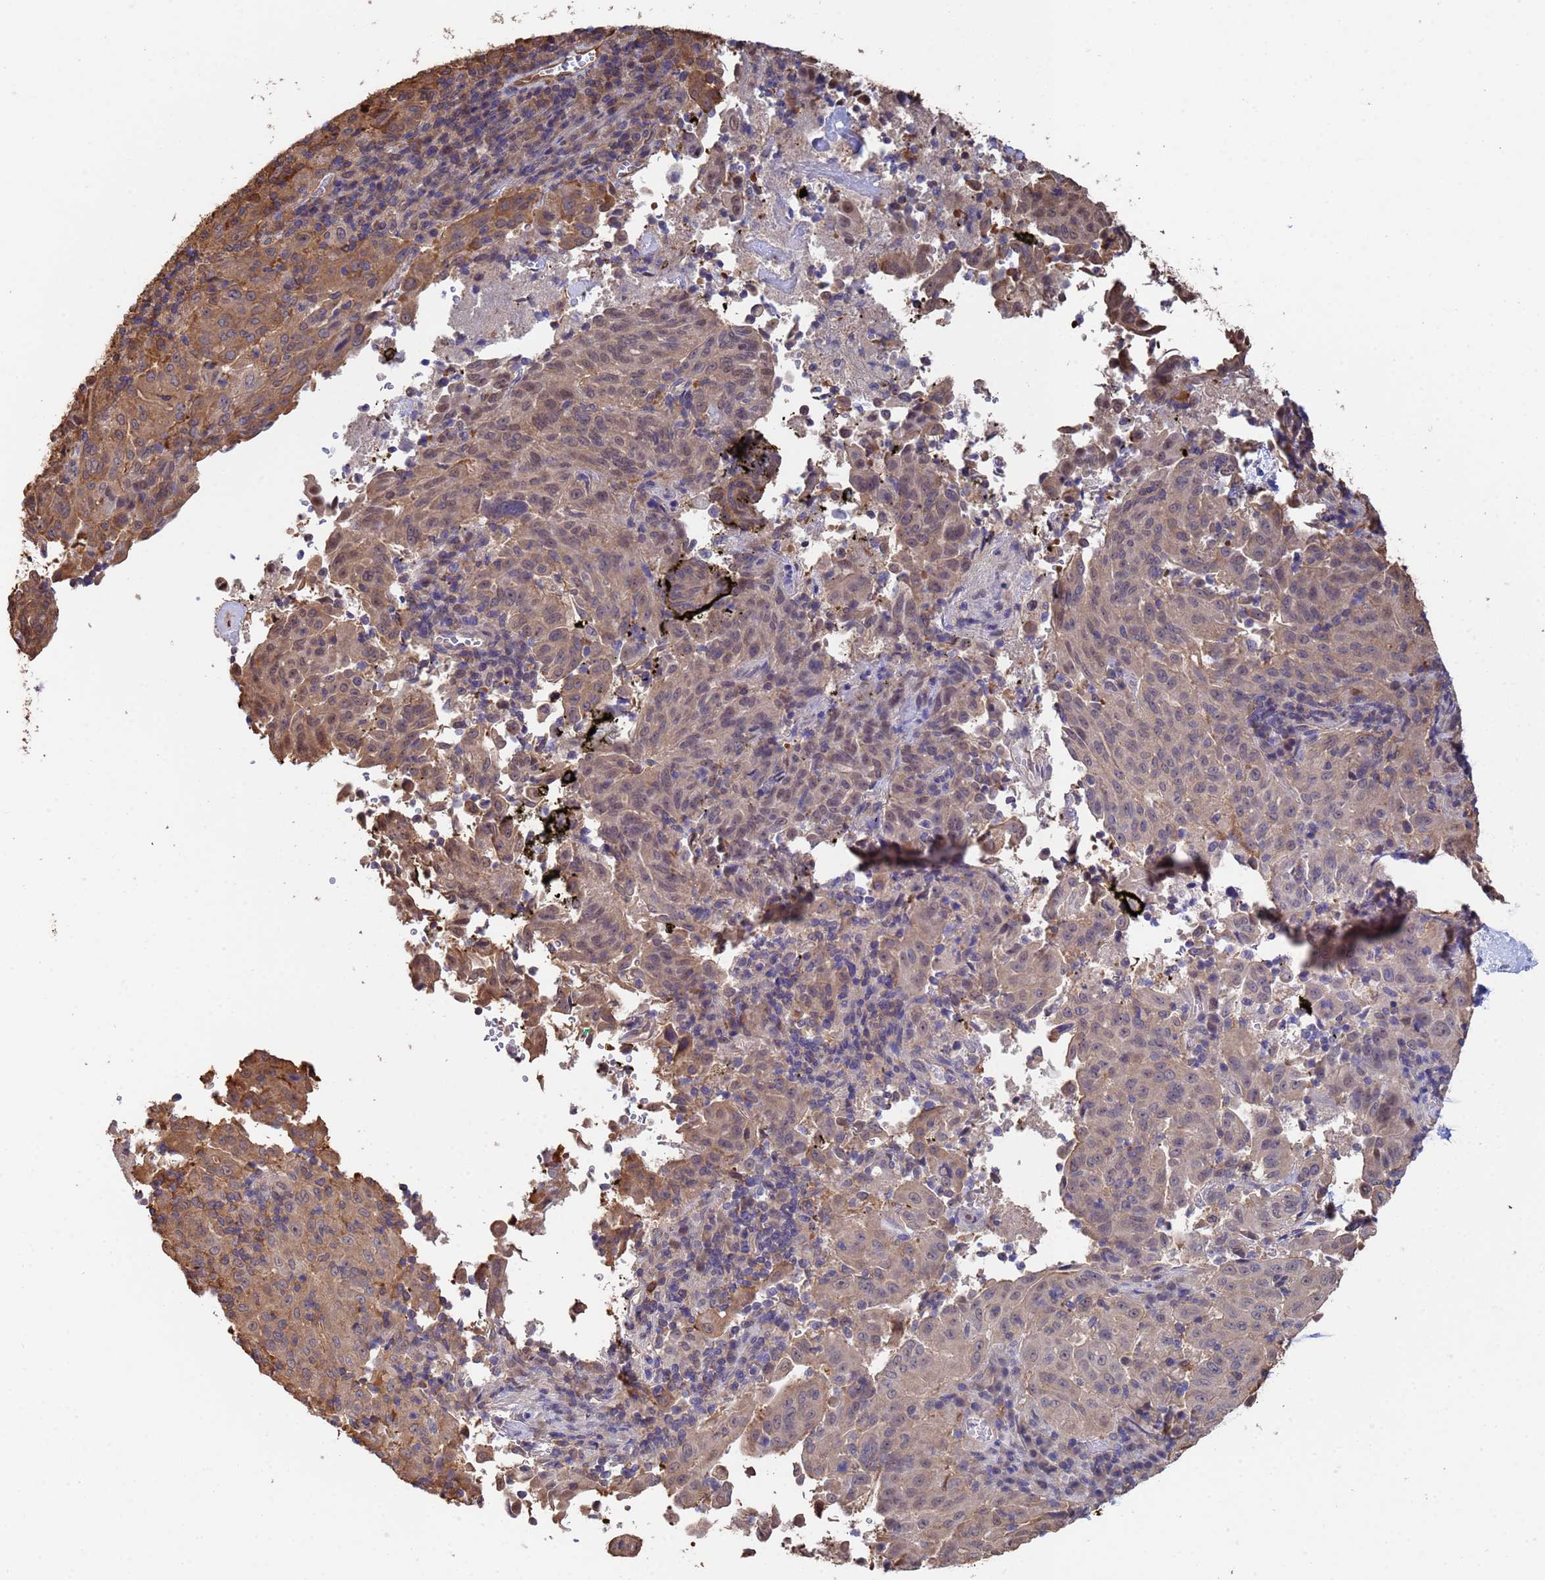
{"staining": {"intensity": "moderate", "quantity": ">75%", "location": "cytoplasmic/membranous"}, "tissue": "pancreatic cancer", "cell_type": "Tumor cells", "image_type": "cancer", "snomed": [{"axis": "morphology", "description": "Adenocarcinoma, NOS"}, {"axis": "topography", "description": "Pancreas"}], "caption": "A medium amount of moderate cytoplasmic/membranous expression is identified in about >75% of tumor cells in adenocarcinoma (pancreatic) tissue.", "gene": "FAM25A", "patient": {"sex": "male", "age": 63}}